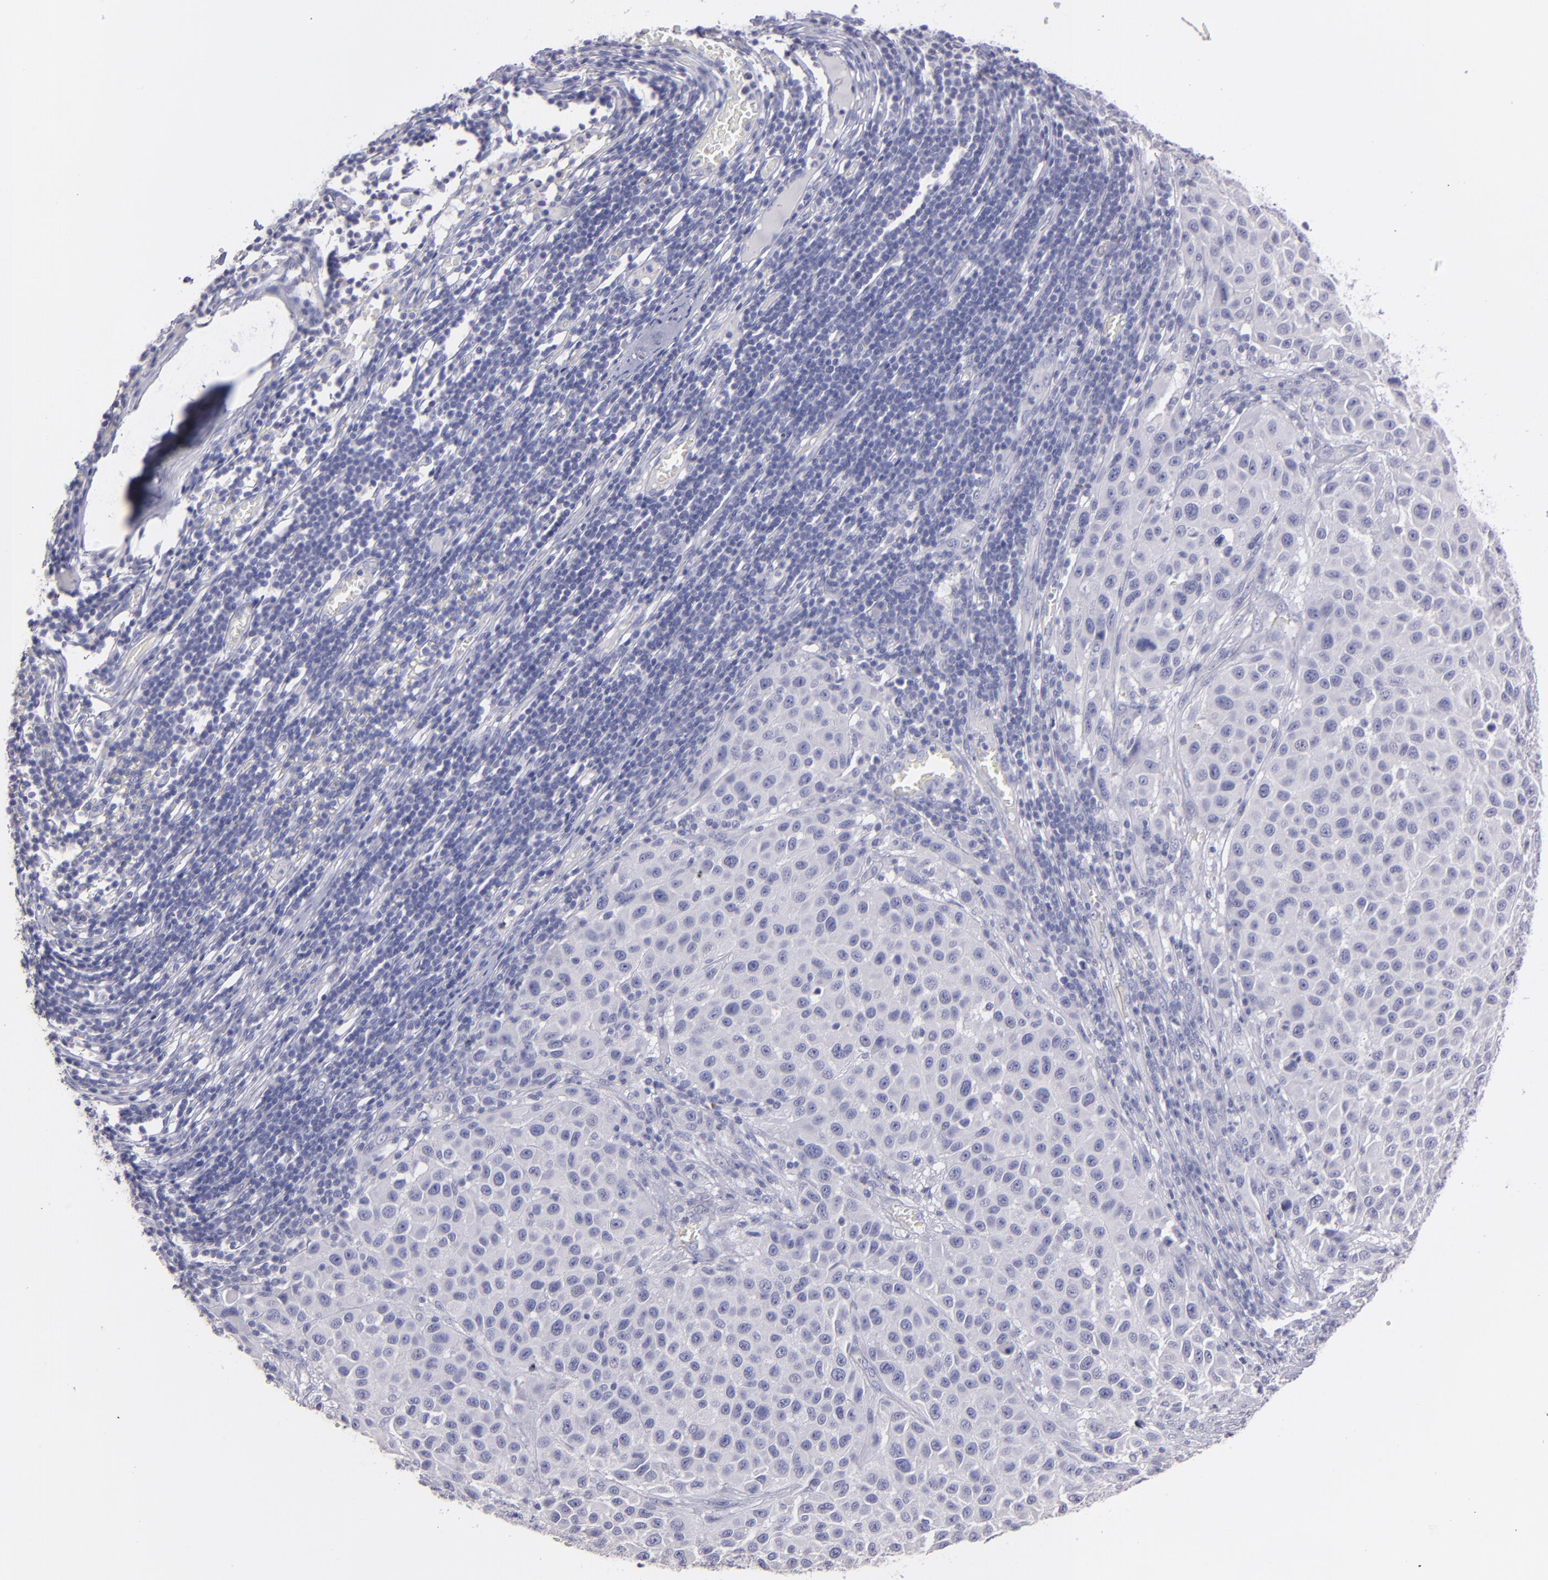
{"staining": {"intensity": "negative", "quantity": "none", "location": "none"}, "tissue": "melanoma", "cell_type": "Tumor cells", "image_type": "cancer", "snomed": [{"axis": "morphology", "description": "Malignant melanoma, Metastatic site"}, {"axis": "topography", "description": "Lymph node"}], "caption": "An immunohistochemistry (IHC) photomicrograph of melanoma is shown. There is no staining in tumor cells of melanoma.", "gene": "SNAP25", "patient": {"sex": "male", "age": 61}}